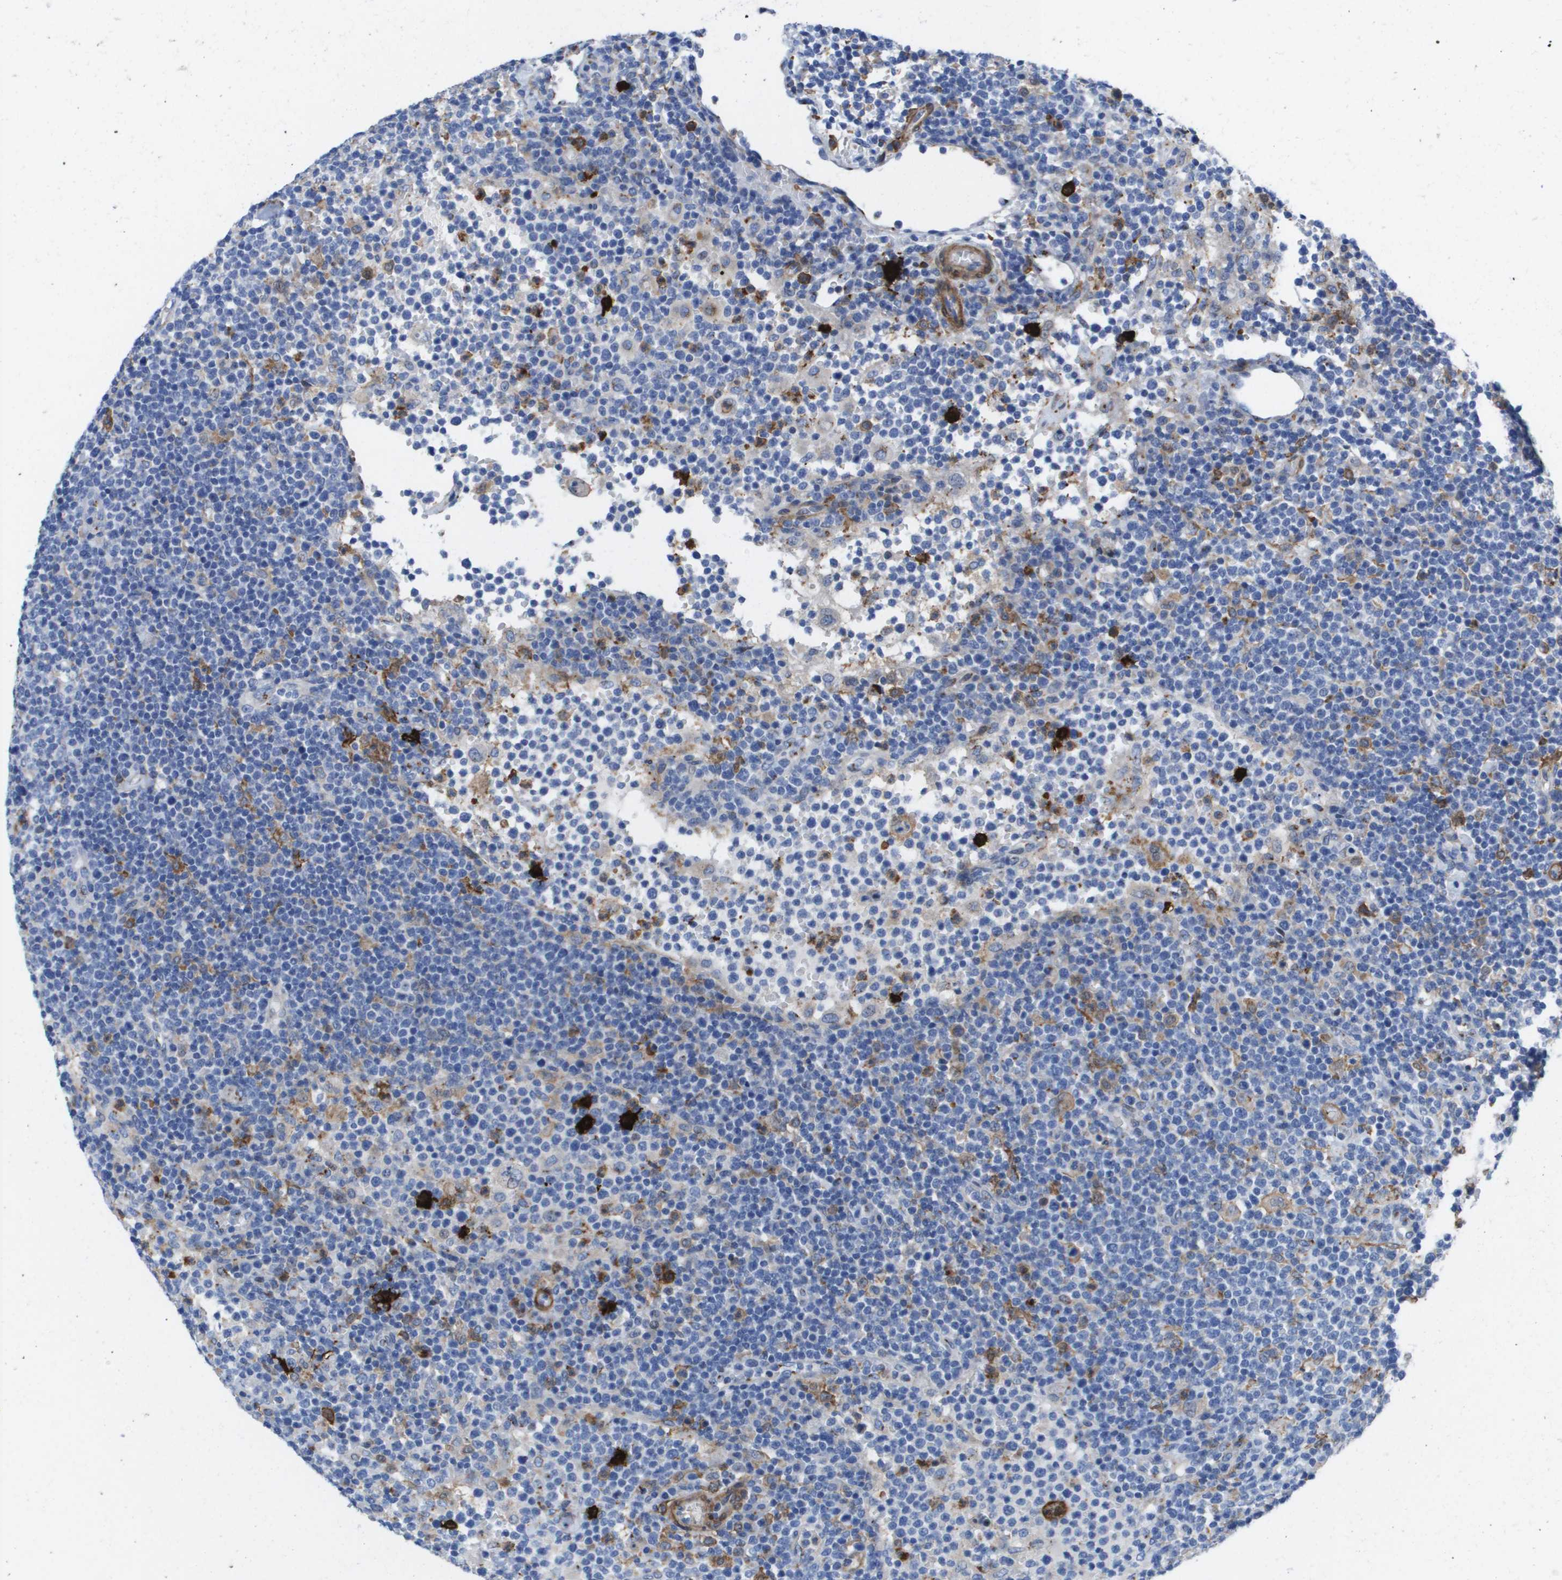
{"staining": {"intensity": "weak", "quantity": "<25%", "location": "cytoplasmic/membranous"}, "tissue": "lymphoma", "cell_type": "Tumor cells", "image_type": "cancer", "snomed": [{"axis": "morphology", "description": "Malignant lymphoma, non-Hodgkin's type, High grade"}, {"axis": "topography", "description": "Lymph node"}], "caption": "A micrograph of lymphoma stained for a protein demonstrates no brown staining in tumor cells.", "gene": "SLC37A2", "patient": {"sex": "male", "age": 61}}